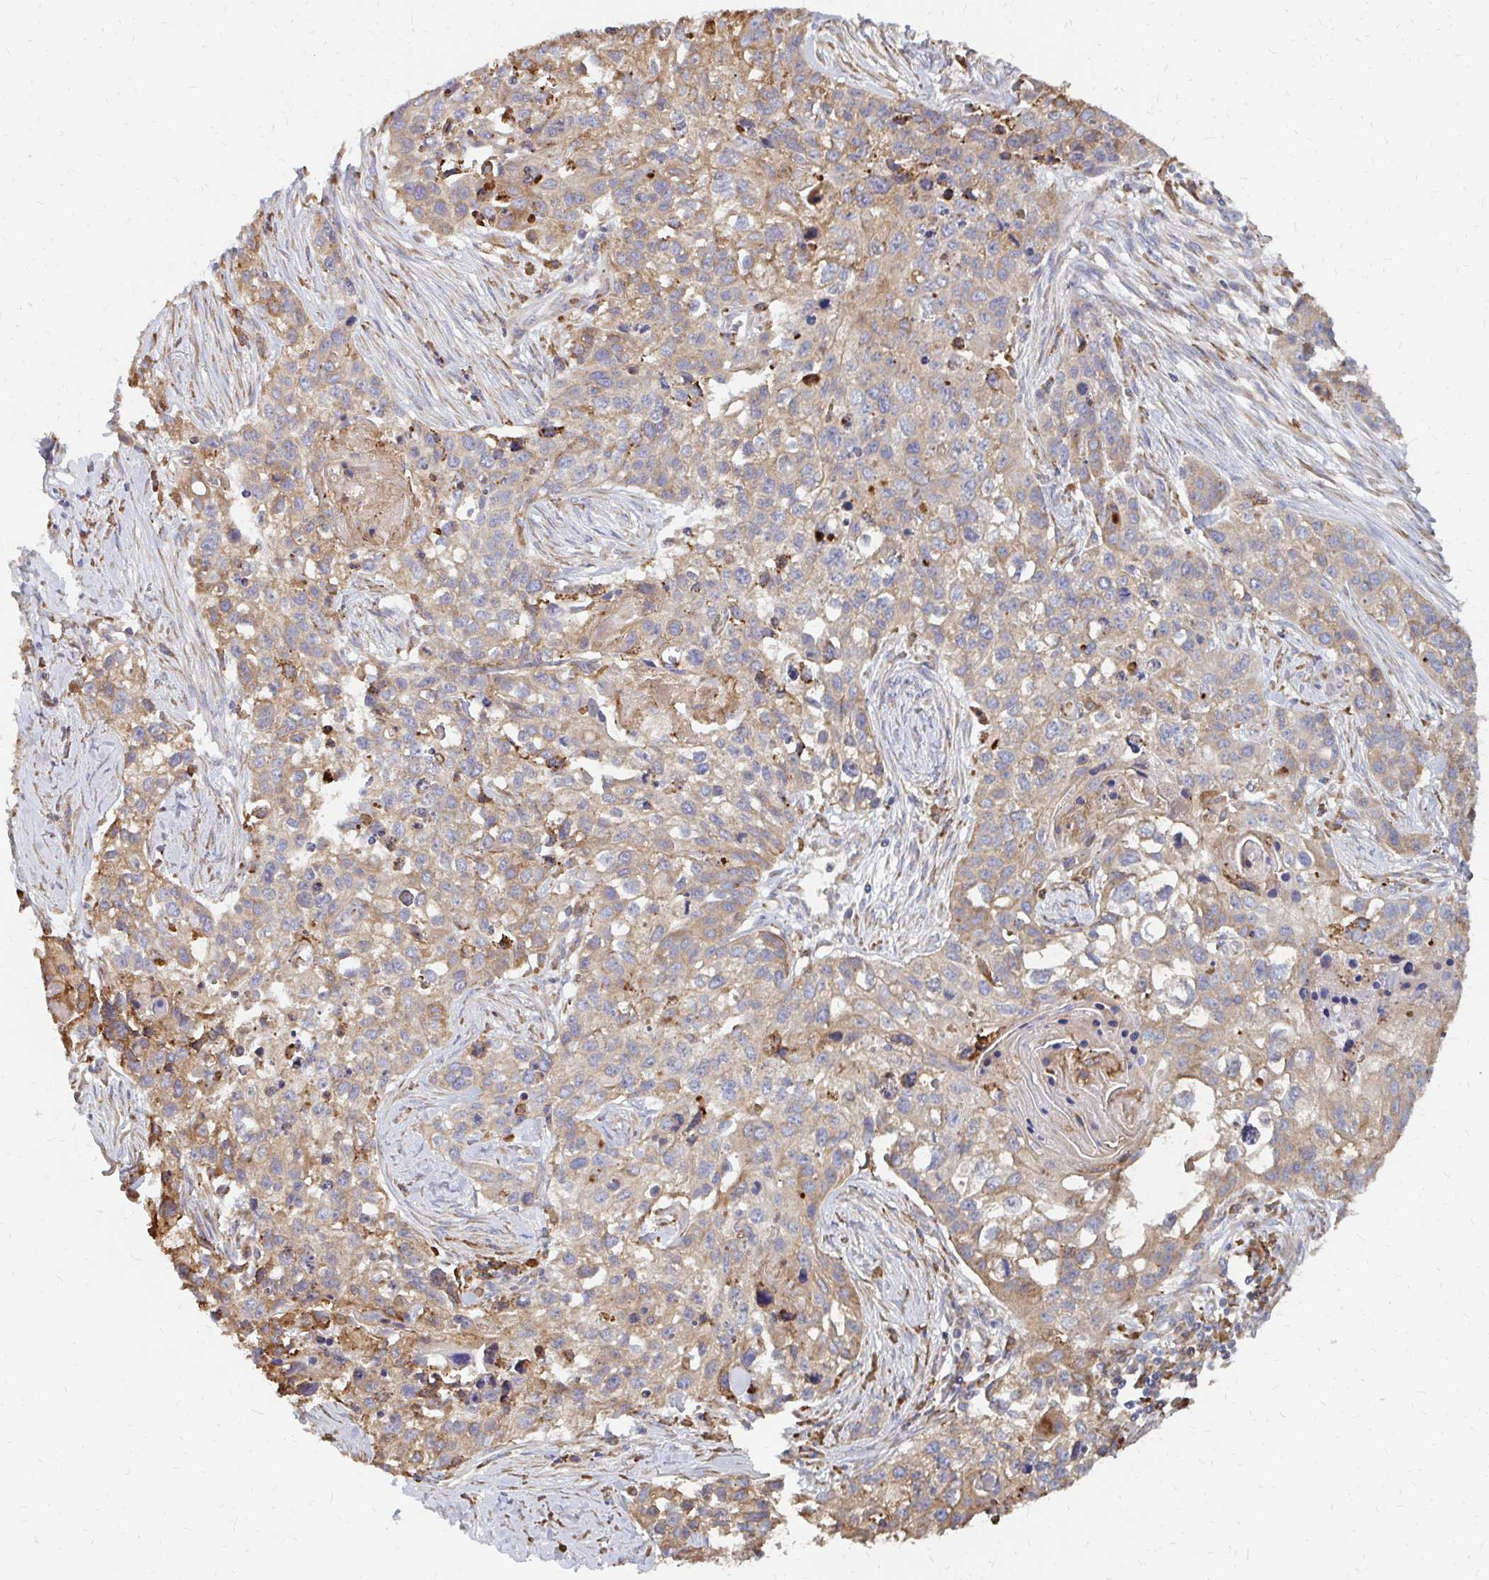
{"staining": {"intensity": "moderate", "quantity": "25%-75%", "location": "cytoplasmic/membranous"}, "tissue": "lung cancer", "cell_type": "Tumor cells", "image_type": "cancer", "snomed": [{"axis": "morphology", "description": "Squamous cell carcinoma, NOS"}, {"axis": "topography", "description": "Lung"}], "caption": "High-power microscopy captured an immunohistochemistry micrograph of squamous cell carcinoma (lung), revealing moderate cytoplasmic/membranous expression in approximately 25%-75% of tumor cells.", "gene": "PPP1R13L", "patient": {"sex": "male", "age": 74}}